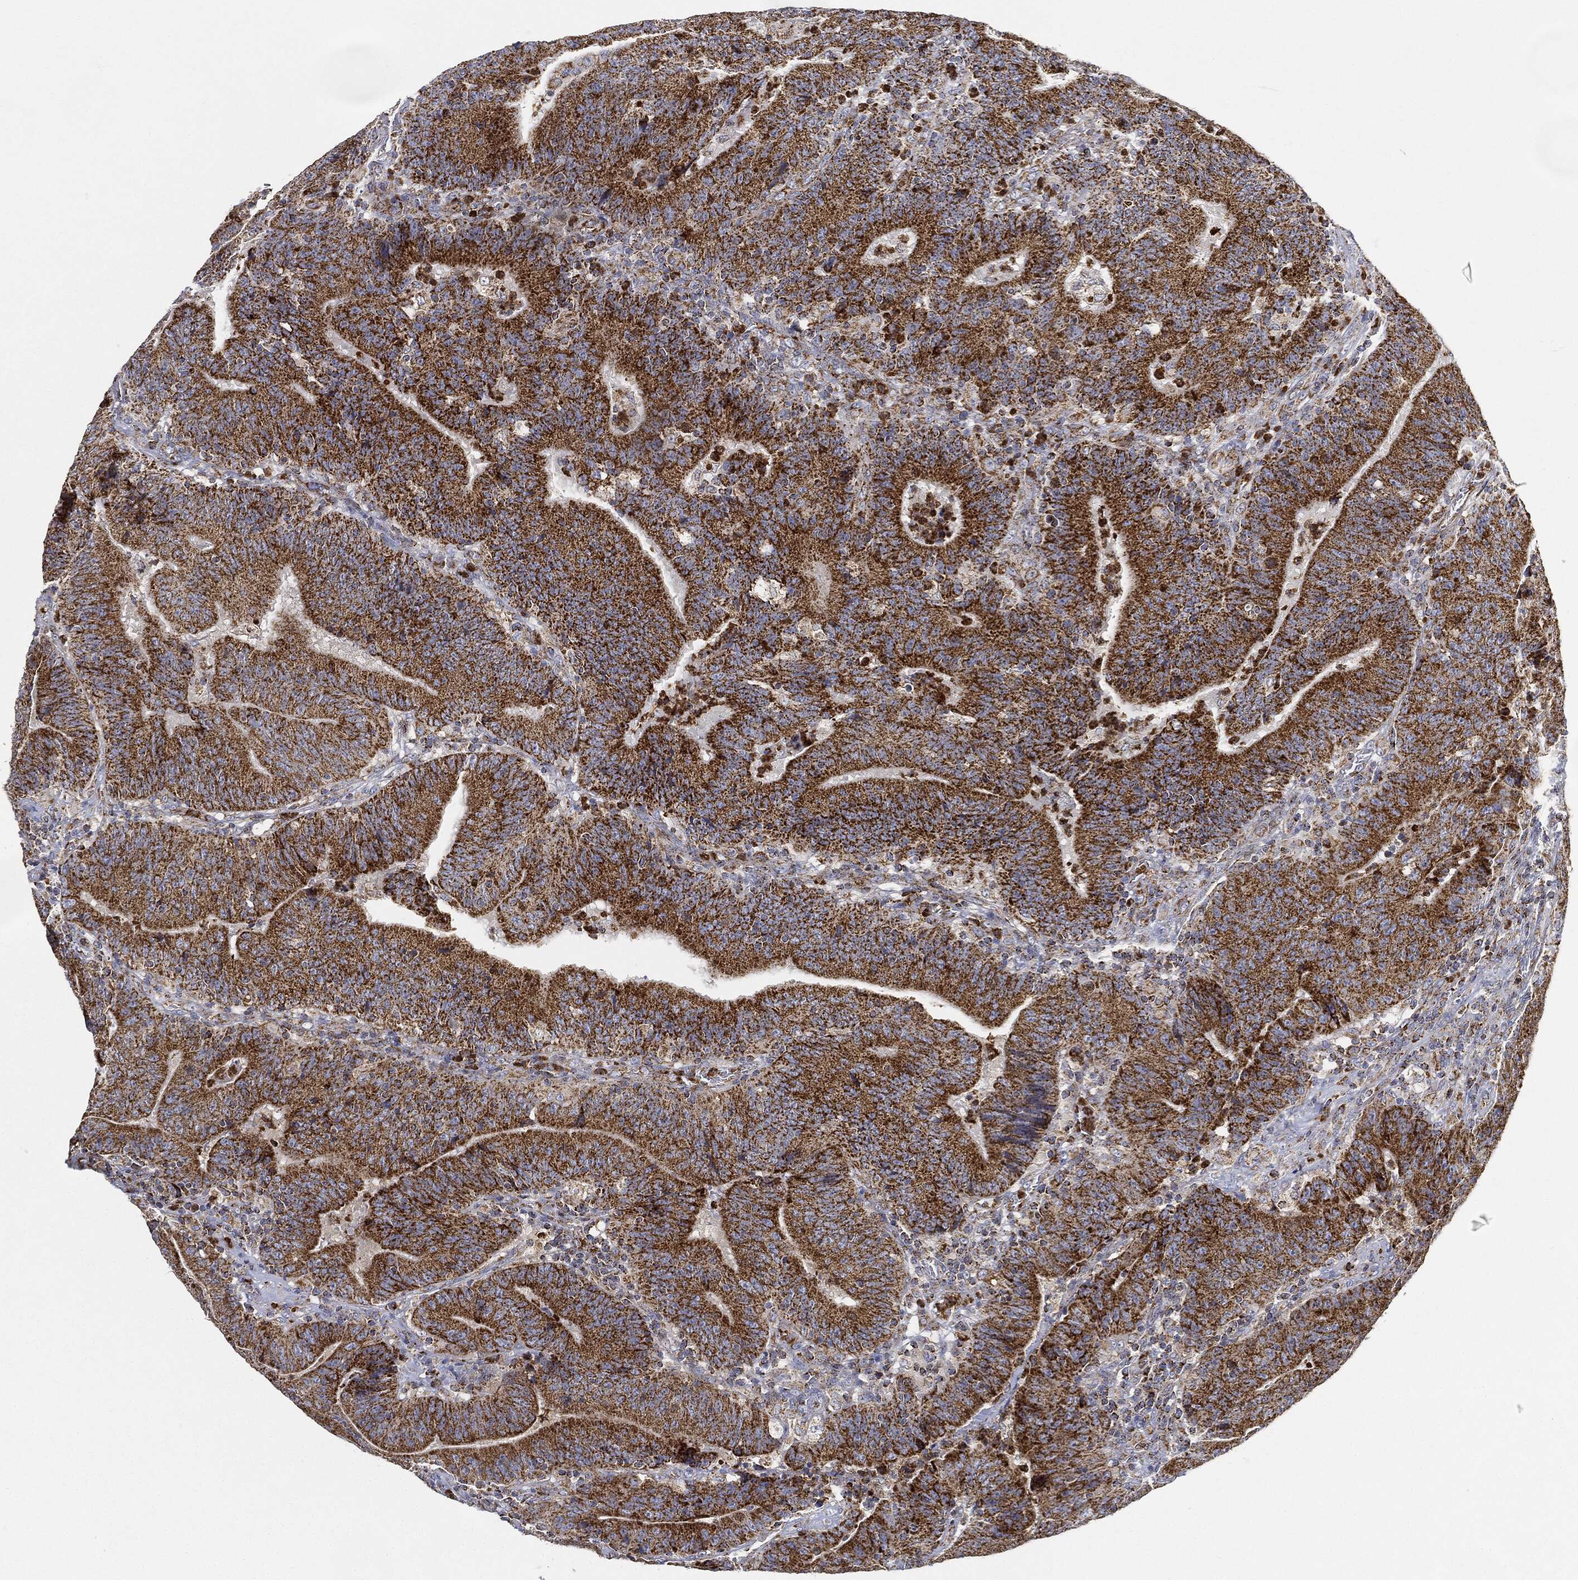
{"staining": {"intensity": "strong", "quantity": ">75%", "location": "cytoplasmic/membranous"}, "tissue": "colorectal cancer", "cell_type": "Tumor cells", "image_type": "cancer", "snomed": [{"axis": "morphology", "description": "Adenocarcinoma, NOS"}, {"axis": "topography", "description": "Colon"}], "caption": "This is a histology image of immunohistochemistry staining of adenocarcinoma (colorectal), which shows strong staining in the cytoplasmic/membranous of tumor cells.", "gene": "CAPN15", "patient": {"sex": "female", "age": 75}}